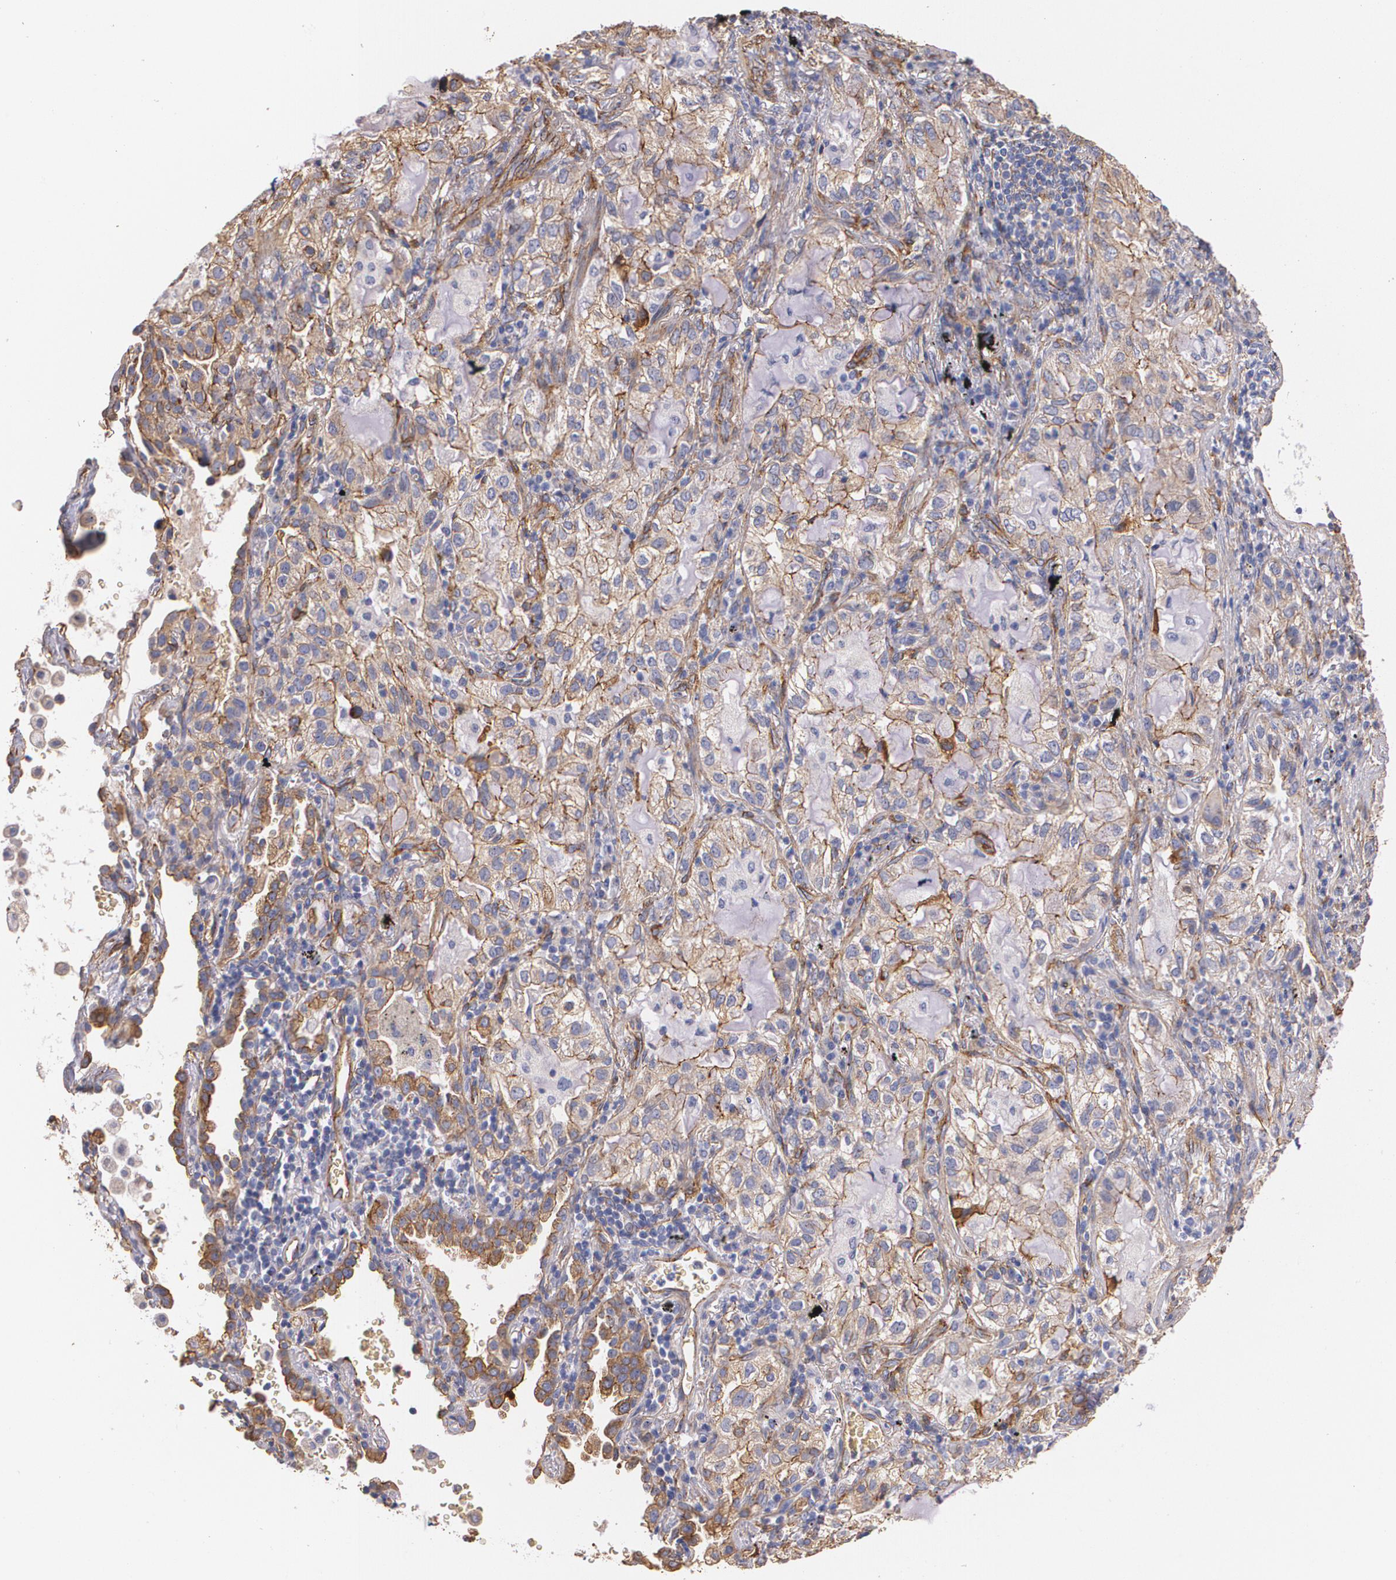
{"staining": {"intensity": "moderate", "quantity": ">75%", "location": "cytoplasmic/membranous"}, "tissue": "lung cancer", "cell_type": "Tumor cells", "image_type": "cancer", "snomed": [{"axis": "morphology", "description": "Adenocarcinoma, NOS"}, {"axis": "topography", "description": "Lung"}], "caption": "Immunohistochemistry (IHC) (DAB) staining of human adenocarcinoma (lung) demonstrates moderate cytoplasmic/membranous protein expression in approximately >75% of tumor cells.", "gene": "TJP1", "patient": {"sex": "female", "age": 50}}